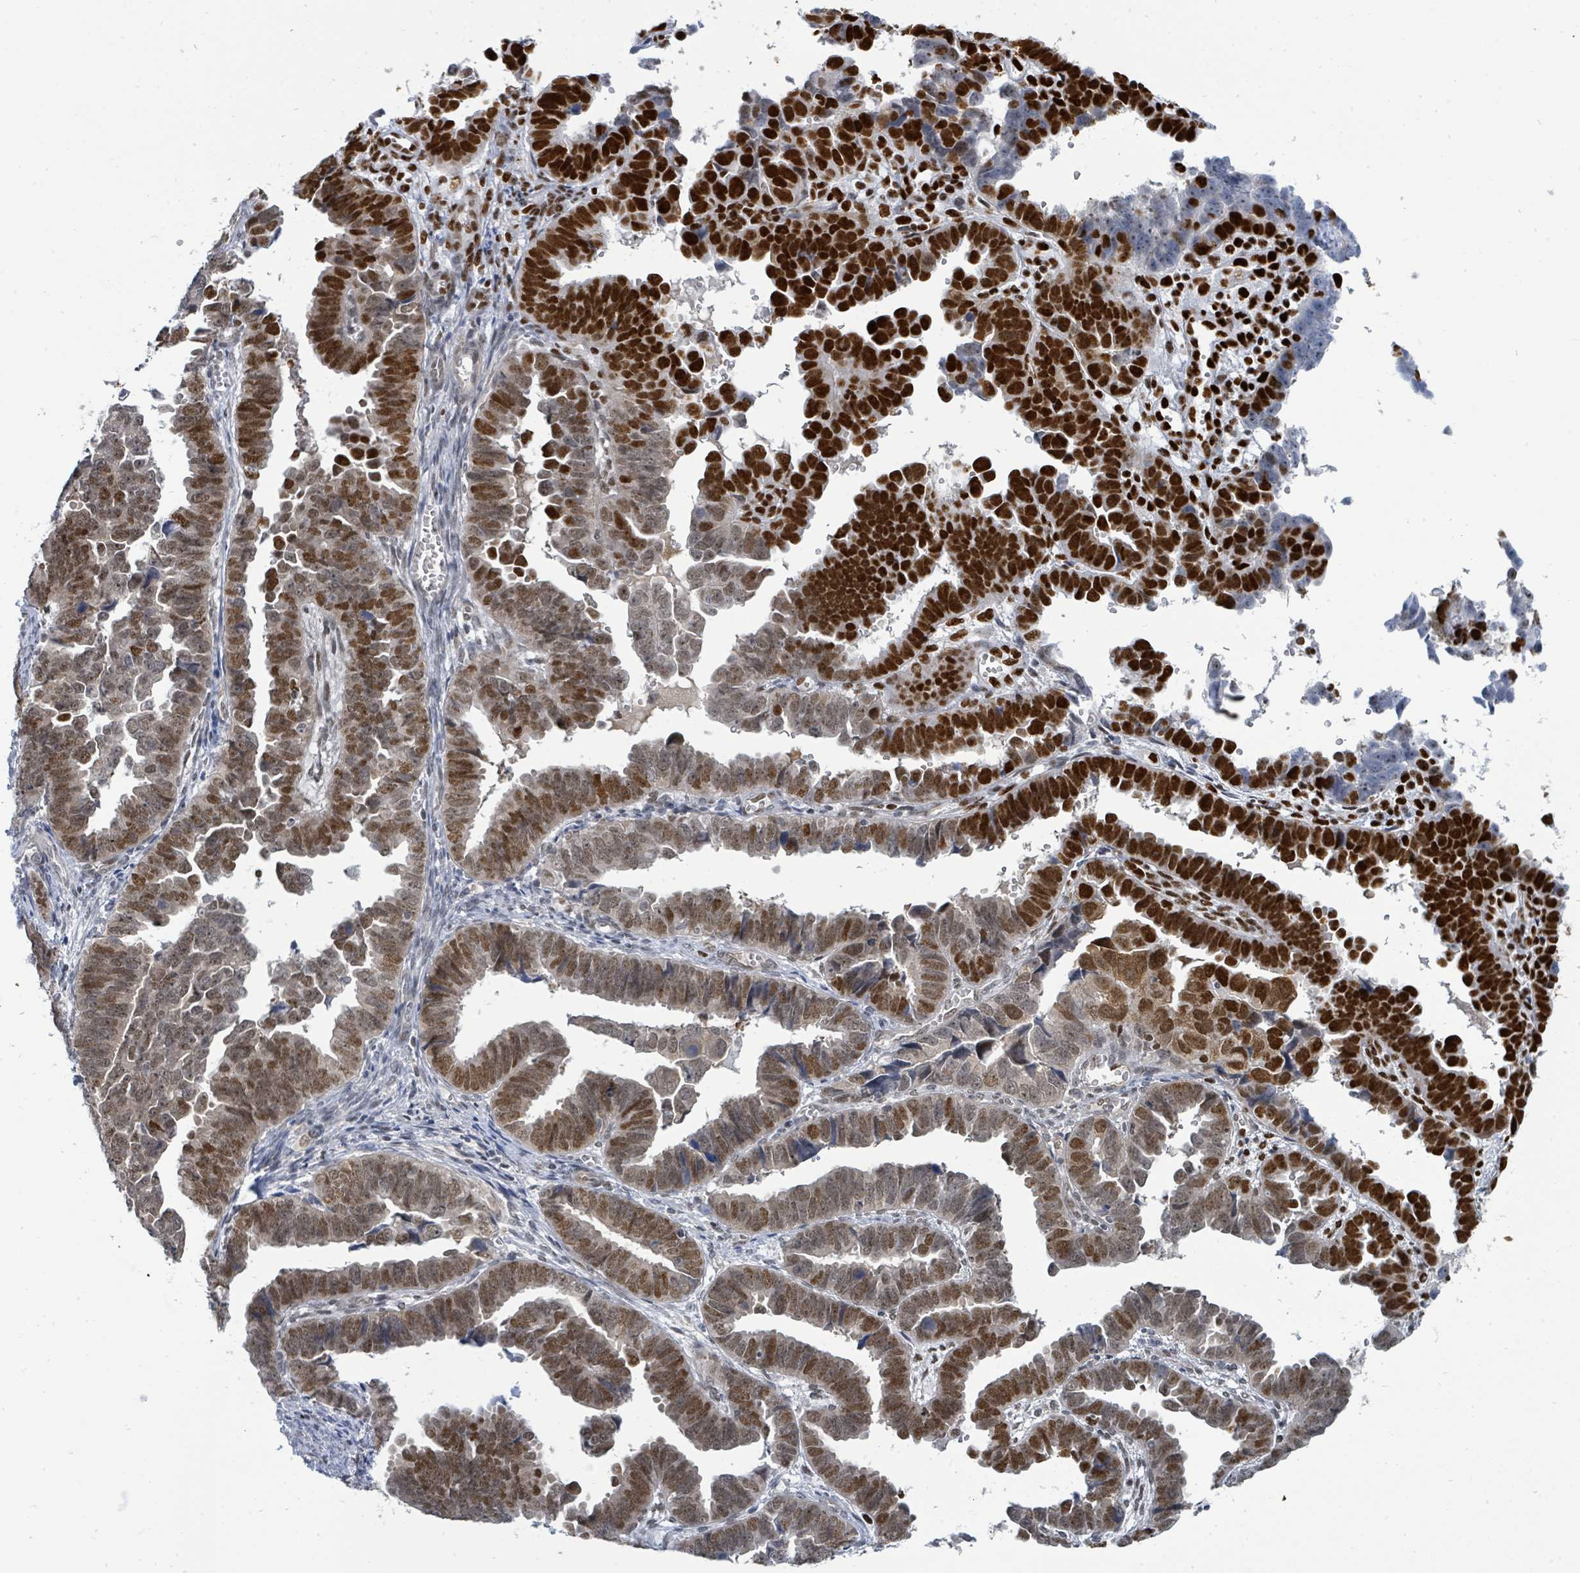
{"staining": {"intensity": "strong", "quantity": ">75%", "location": "nuclear"}, "tissue": "endometrial cancer", "cell_type": "Tumor cells", "image_type": "cancer", "snomed": [{"axis": "morphology", "description": "Adenocarcinoma, NOS"}, {"axis": "topography", "description": "Endometrium"}], "caption": "Adenocarcinoma (endometrial) stained with immunohistochemistry reveals strong nuclear positivity in approximately >75% of tumor cells.", "gene": "SUMO4", "patient": {"sex": "female", "age": 75}}